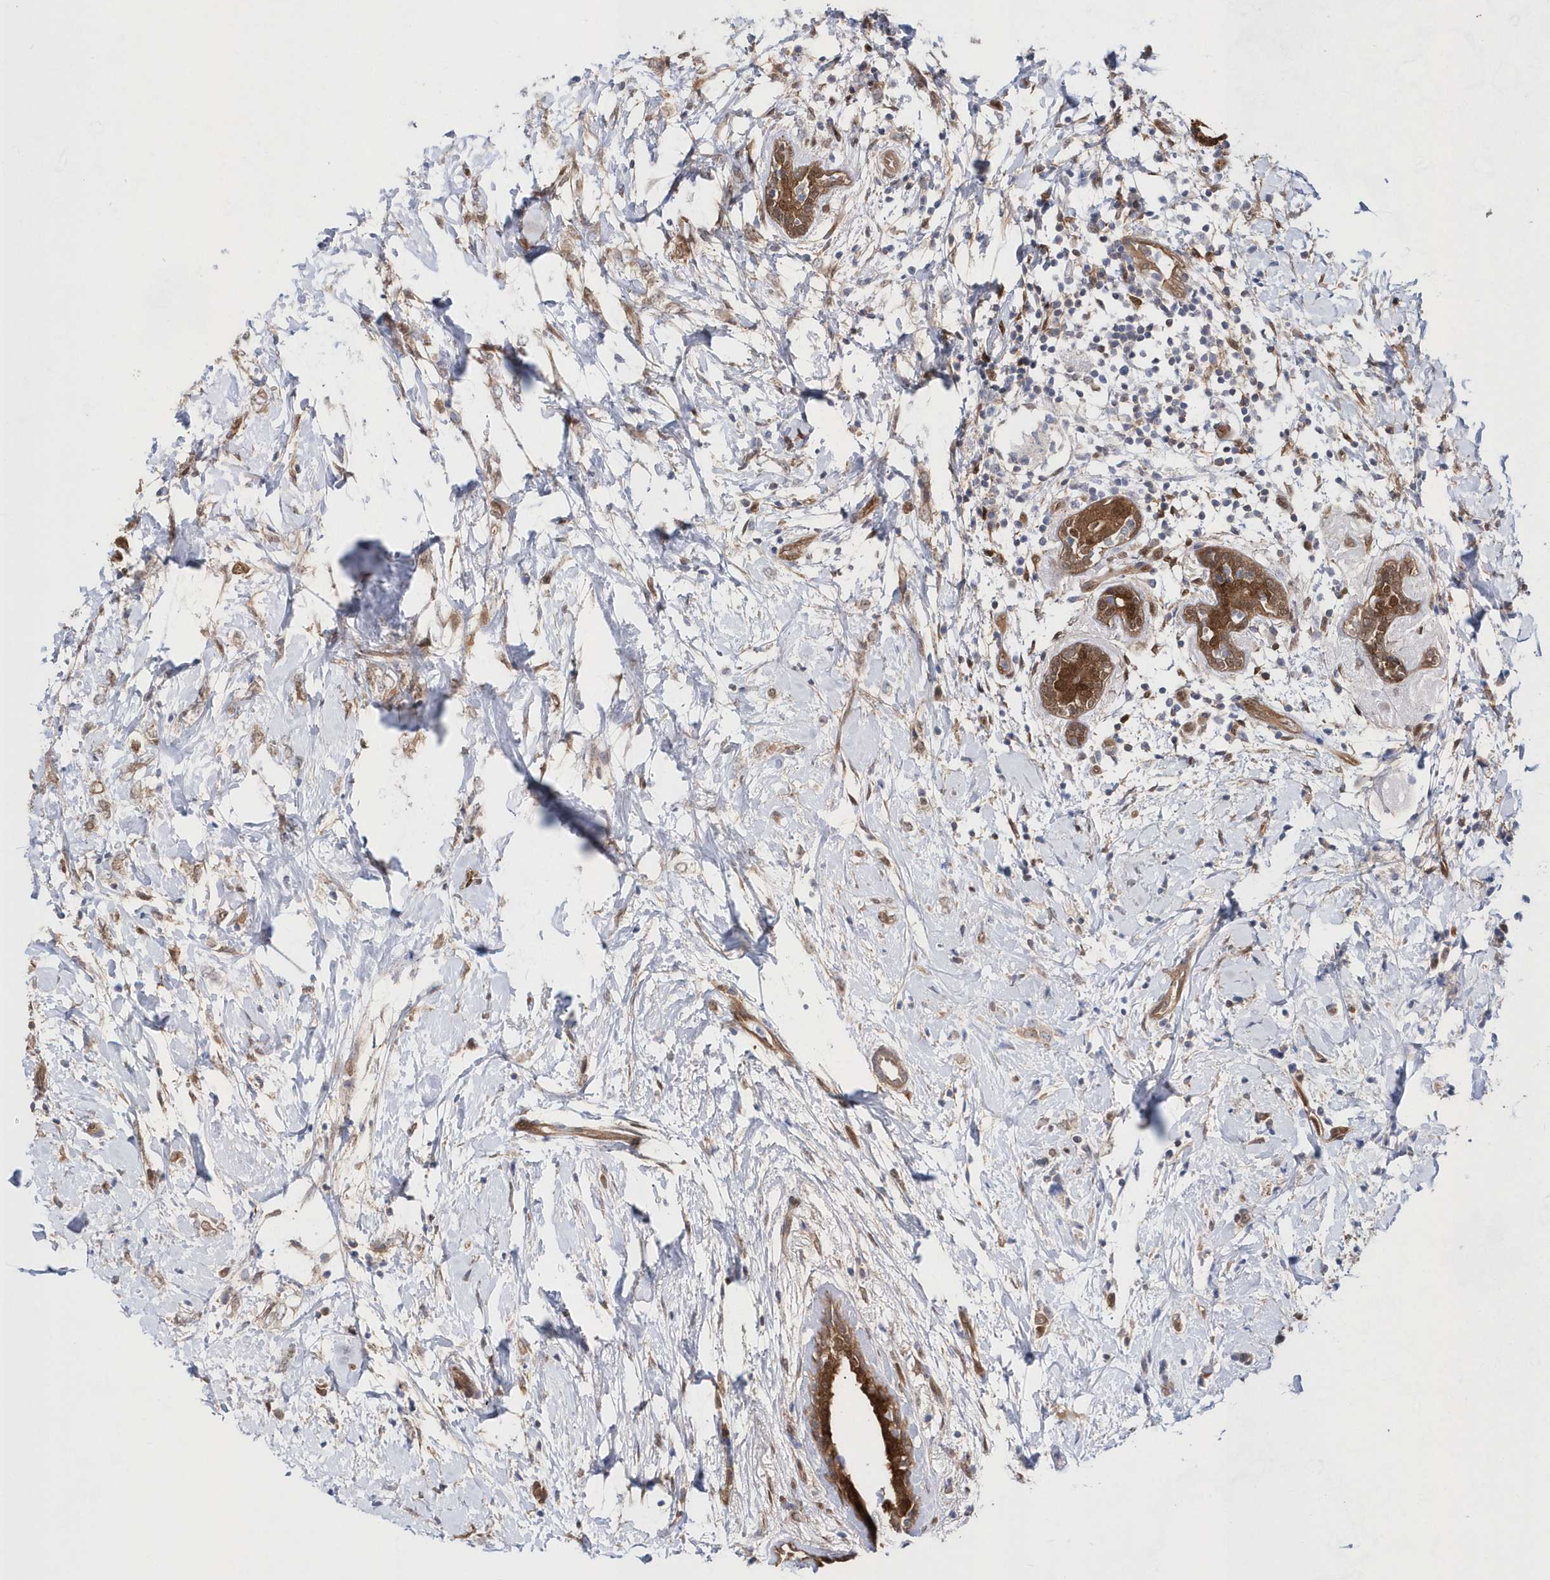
{"staining": {"intensity": "weak", "quantity": "25%-75%", "location": "cytoplasmic/membranous,nuclear"}, "tissue": "breast cancer", "cell_type": "Tumor cells", "image_type": "cancer", "snomed": [{"axis": "morphology", "description": "Normal tissue, NOS"}, {"axis": "morphology", "description": "Lobular carcinoma"}, {"axis": "topography", "description": "Breast"}], "caption": "Protein analysis of breast lobular carcinoma tissue demonstrates weak cytoplasmic/membranous and nuclear positivity in approximately 25%-75% of tumor cells. Nuclei are stained in blue.", "gene": "BDH2", "patient": {"sex": "female", "age": 47}}